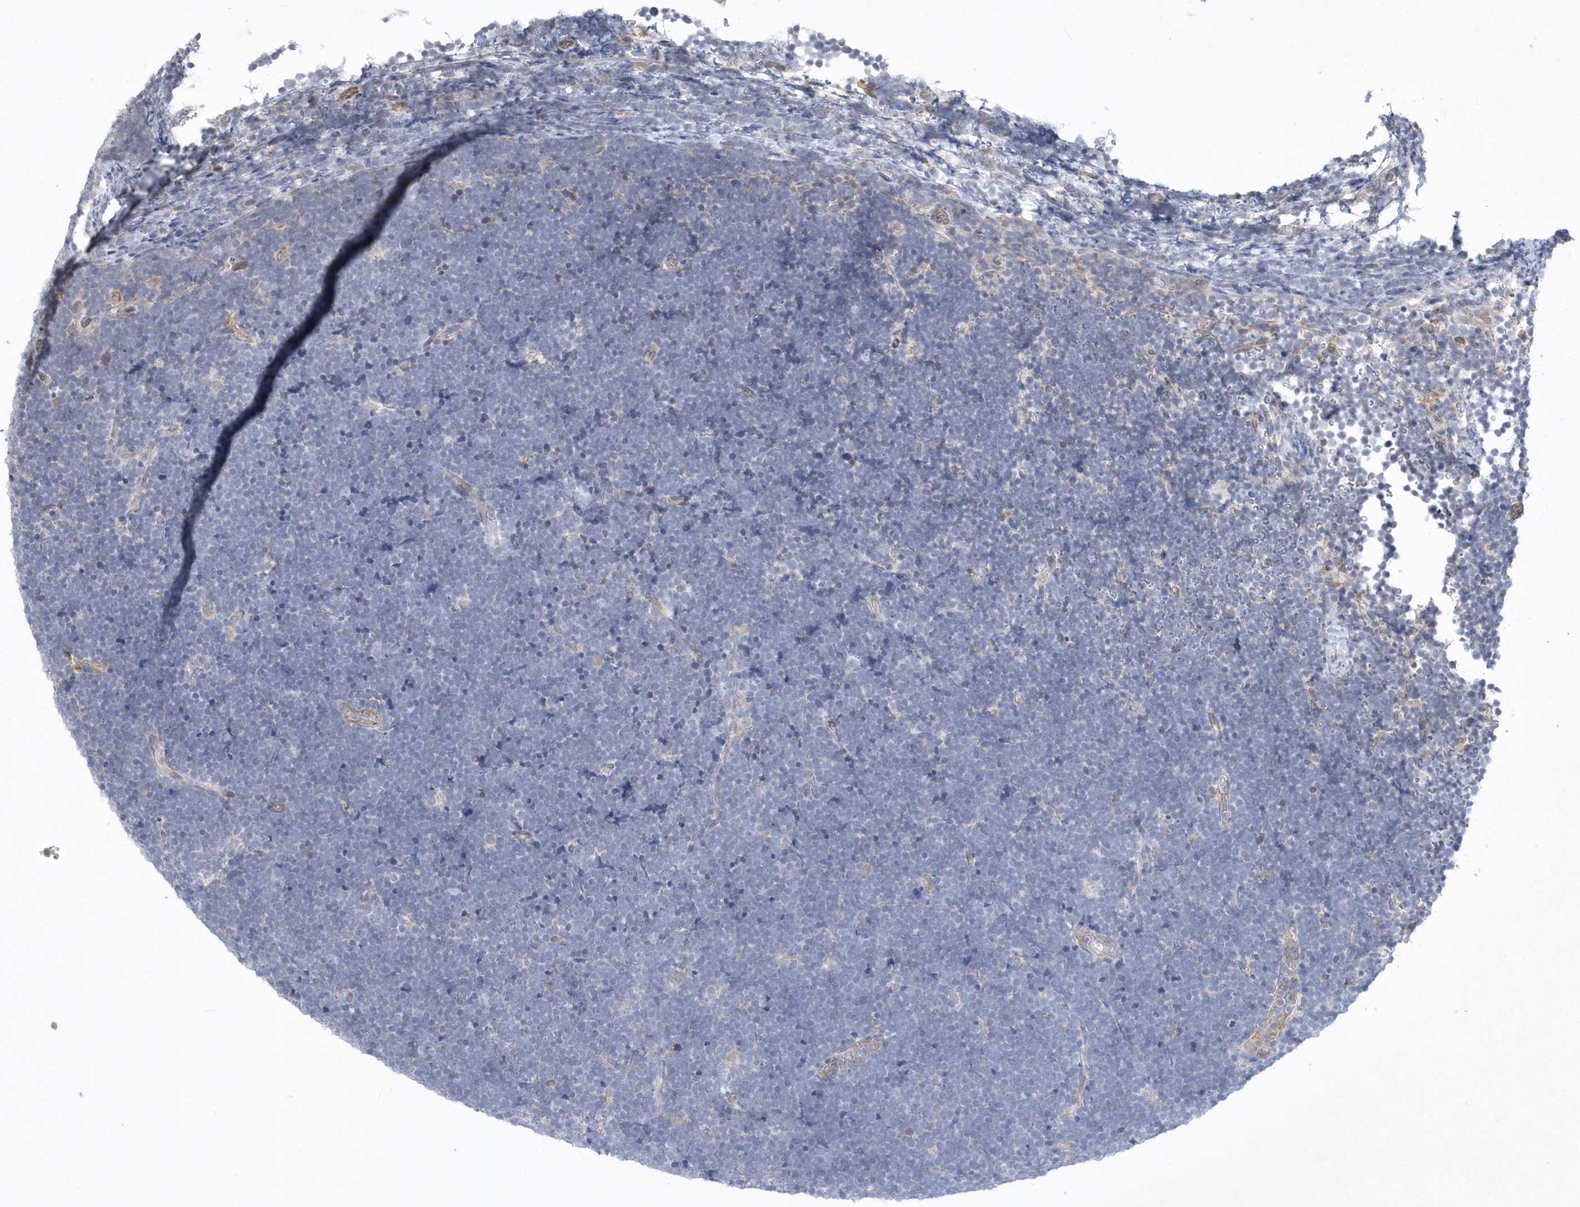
{"staining": {"intensity": "negative", "quantity": "none", "location": "none"}, "tissue": "lymphoma", "cell_type": "Tumor cells", "image_type": "cancer", "snomed": [{"axis": "morphology", "description": "Malignant lymphoma, non-Hodgkin's type, High grade"}, {"axis": "topography", "description": "Lymph node"}], "caption": "Tumor cells show no significant protein positivity in lymphoma.", "gene": "DGAT1", "patient": {"sex": "male", "age": 13}}